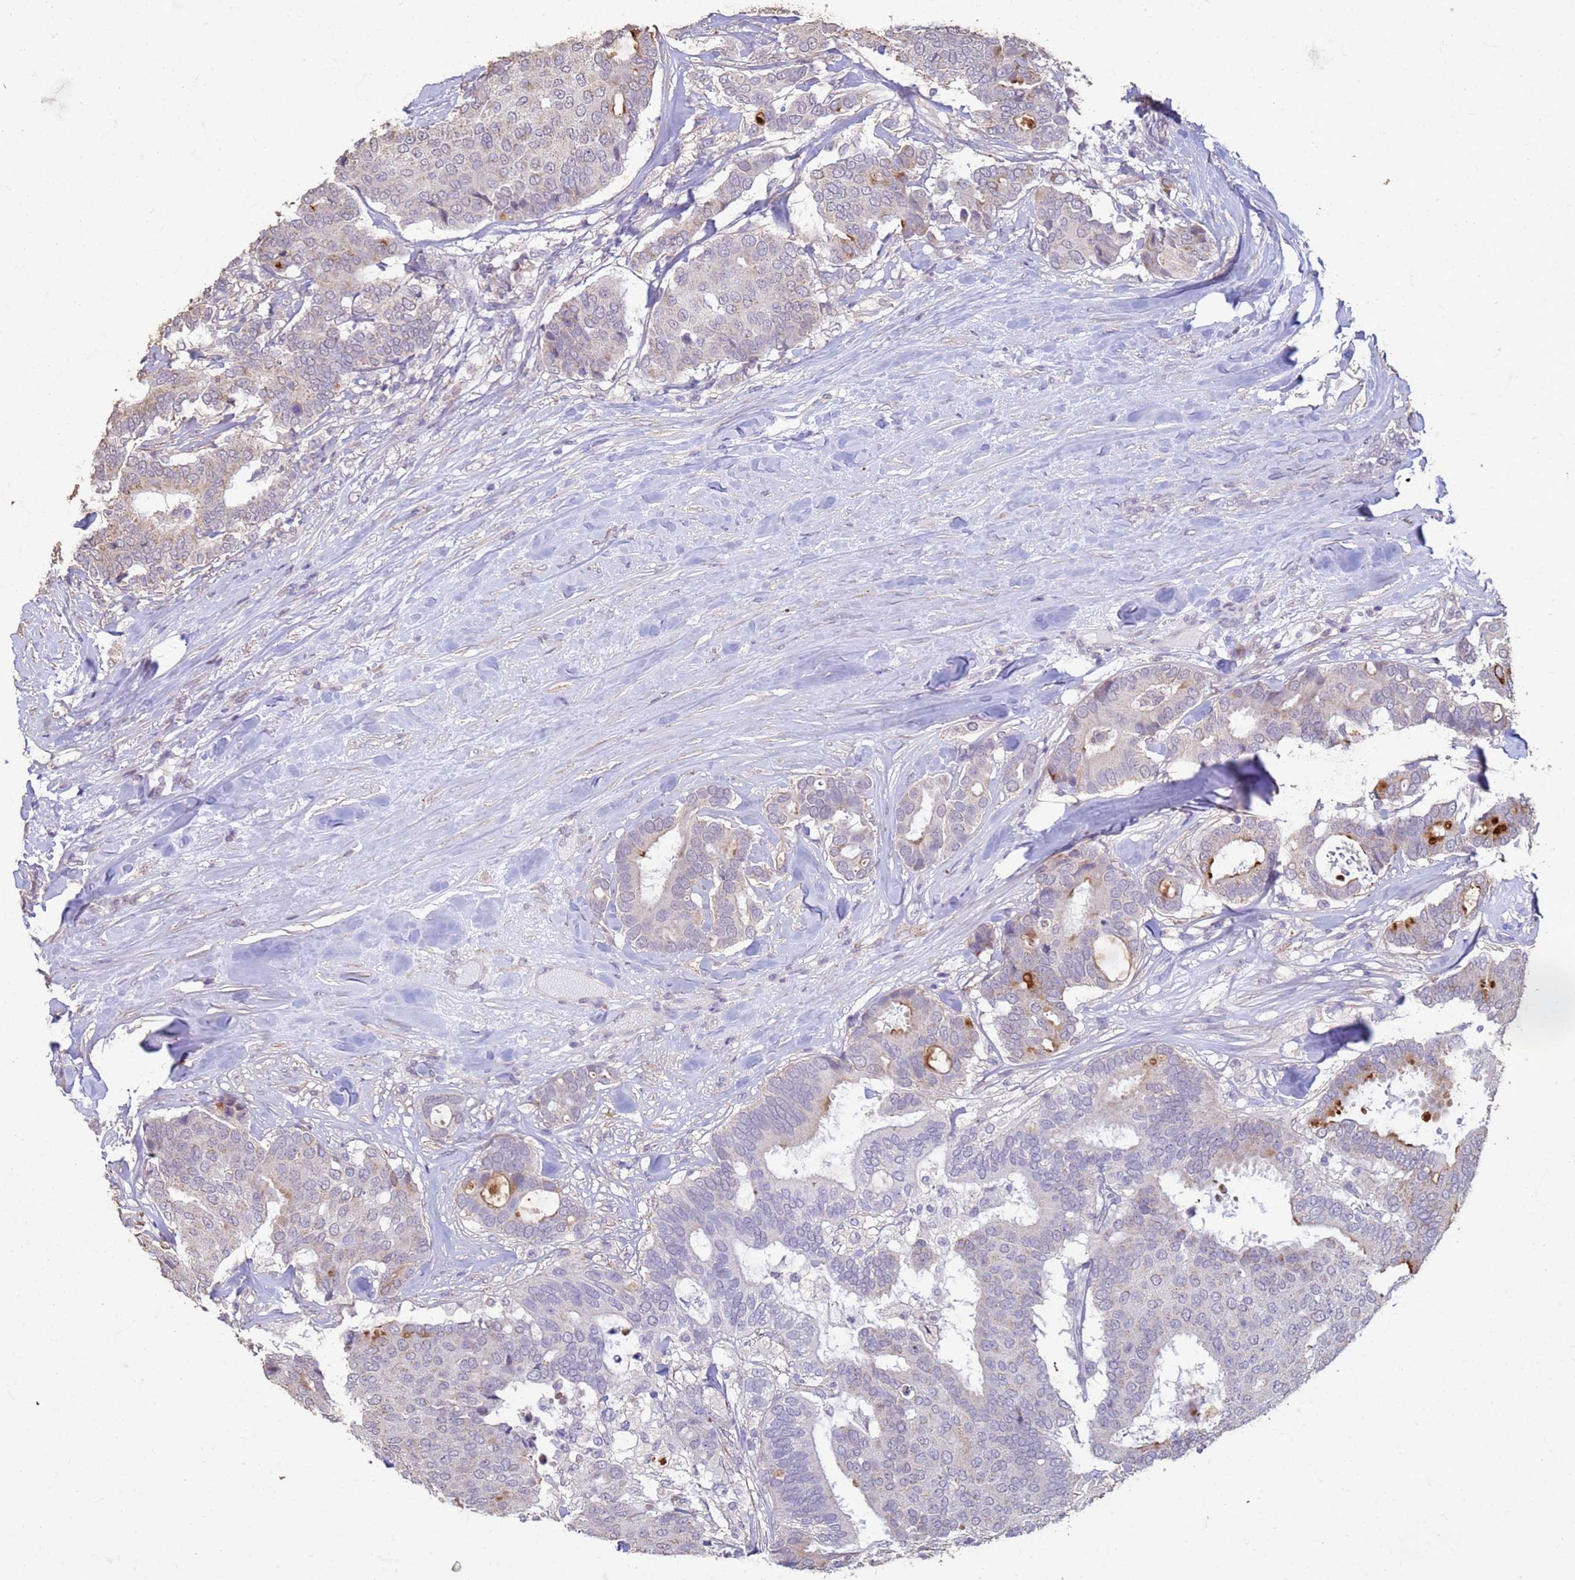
{"staining": {"intensity": "negative", "quantity": "none", "location": "none"}, "tissue": "breast cancer", "cell_type": "Tumor cells", "image_type": "cancer", "snomed": [{"axis": "morphology", "description": "Duct carcinoma"}, {"axis": "topography", "description": "Breast"}], "caption": "DAB (3,3'-diaminobenzidine) immunohistochemical staining of breast cancer shows no significant staining in tumor cells.", "gene": "SLC25A15", "patient": {"sex": "female", "age": 75}}